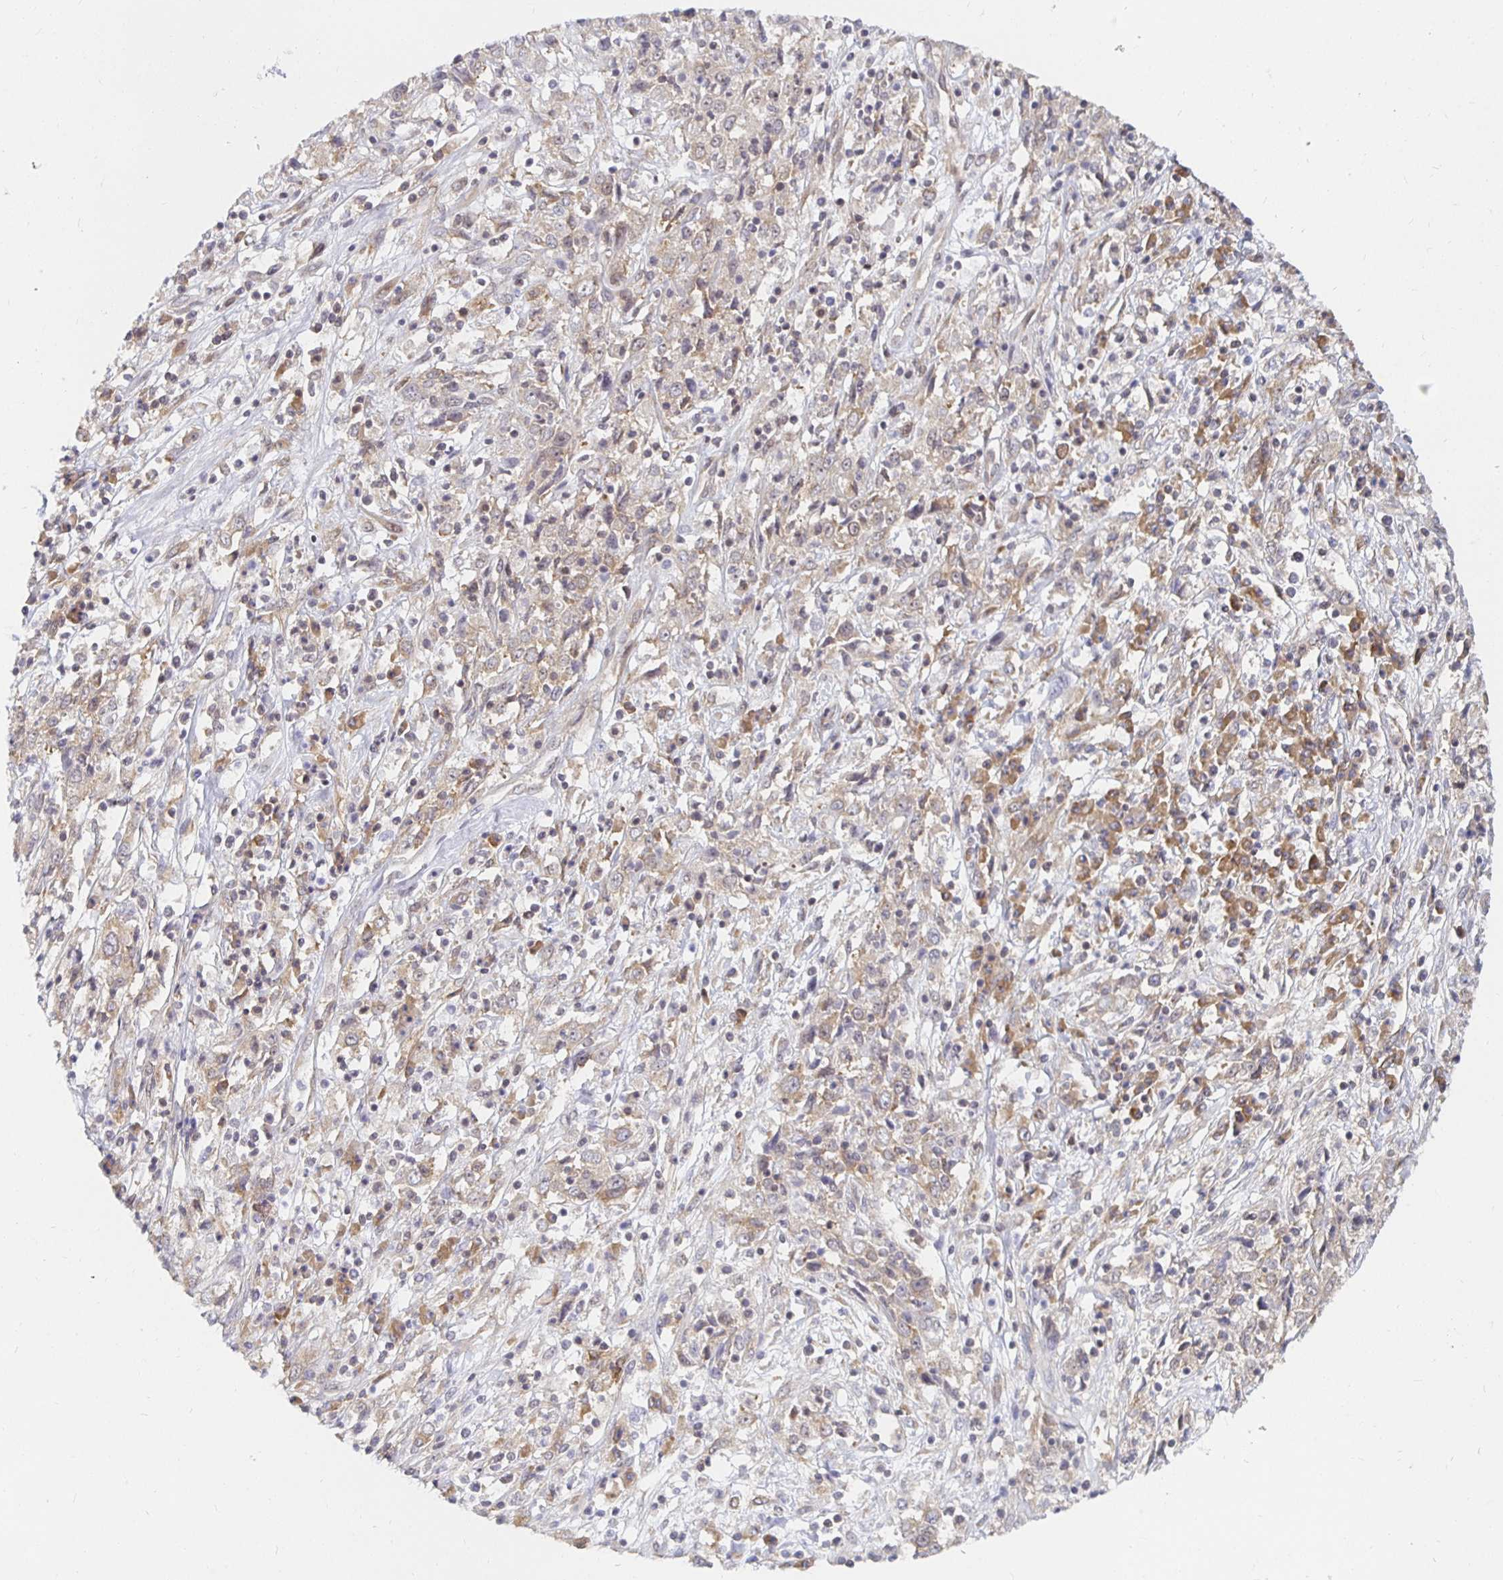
{"staining": {"intensity": "weak", "quantity": "25%-75%", "location": "cytoplasmic/membranous"}, "tissue": "cervical cancer", "cell_type": "Tumor cells", "image_type": "cancer", "snomed": [{"axis": "morphology", "description": "Adenocarcinoma, NOS"}, {"axis": "topography", "description": "Cervix"}], "caption": "High-magnification brightfield microscopy of cervical adenocarcinoma stained with DAB (3,3'-diaminobenzidine) (brown) and counterstained with hematoxylin (blue). tumor cells exhibit weak cytoplasmic/membranous positivity is seen in approximately25%-75% of cells. The protein of interest is stained brown, and the nuclei are stained in blue (DAB (3,3'-diaminobenzidine) IHC with brightfield microscopy, high magnification).", "gene": "PDAP1", "patient": {"sex": "female", "age": 40}}